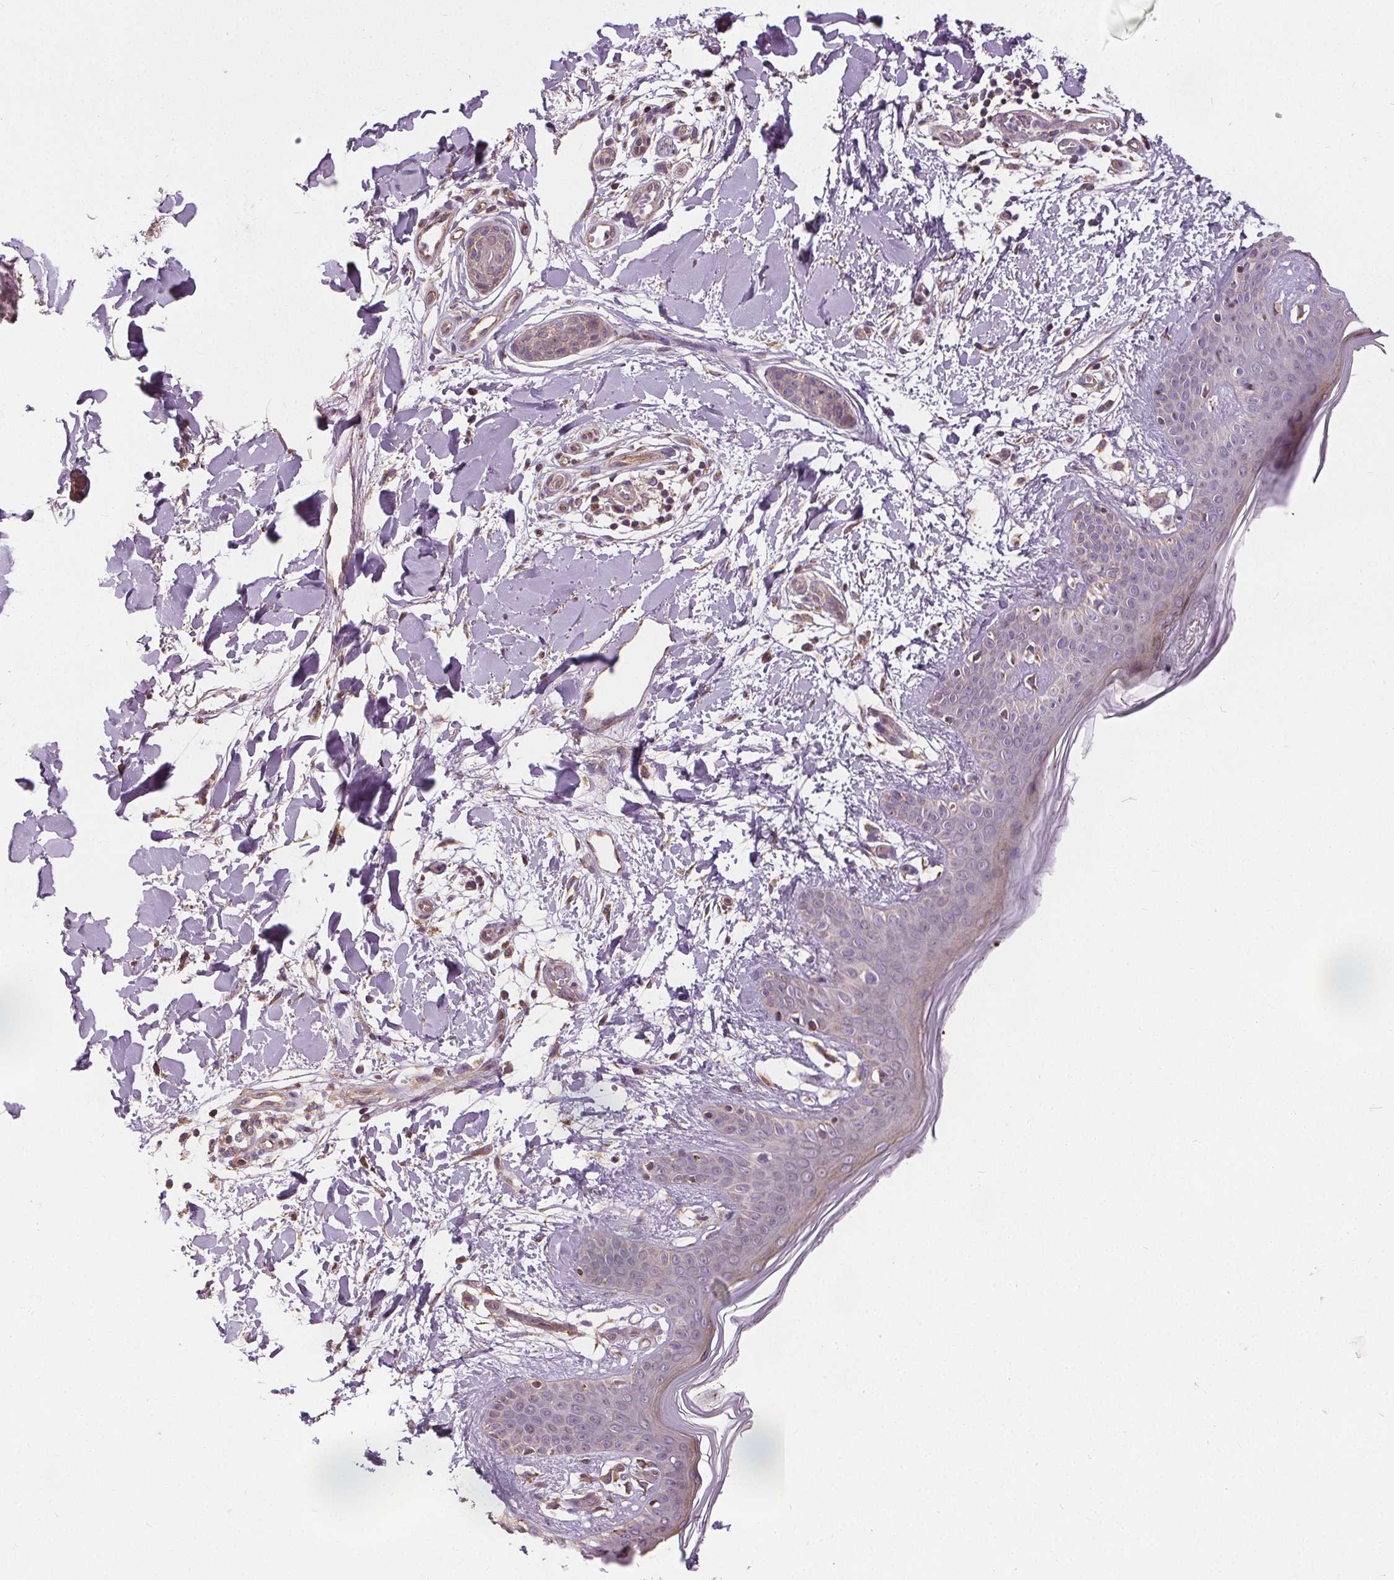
{"staining": {"intensity": "negative", "quantity": "none", "location": "none"}, "tissue": "skin", "cell_type": "Fibroblasts", "image_type": "normal", "snomed": [{"axis": "morphology", "description": "Normal tissue, NOS"}, {"axis": "topography", "description": "Skin"}], "caption": "DAB (3,3'-diaminobenzidine) immunohistochemical staining of unremarkable human skin reveals no significant staining in fibroblasts.", "gene": "ZNF548", "patient": {"sex": "female", "age": 34}}